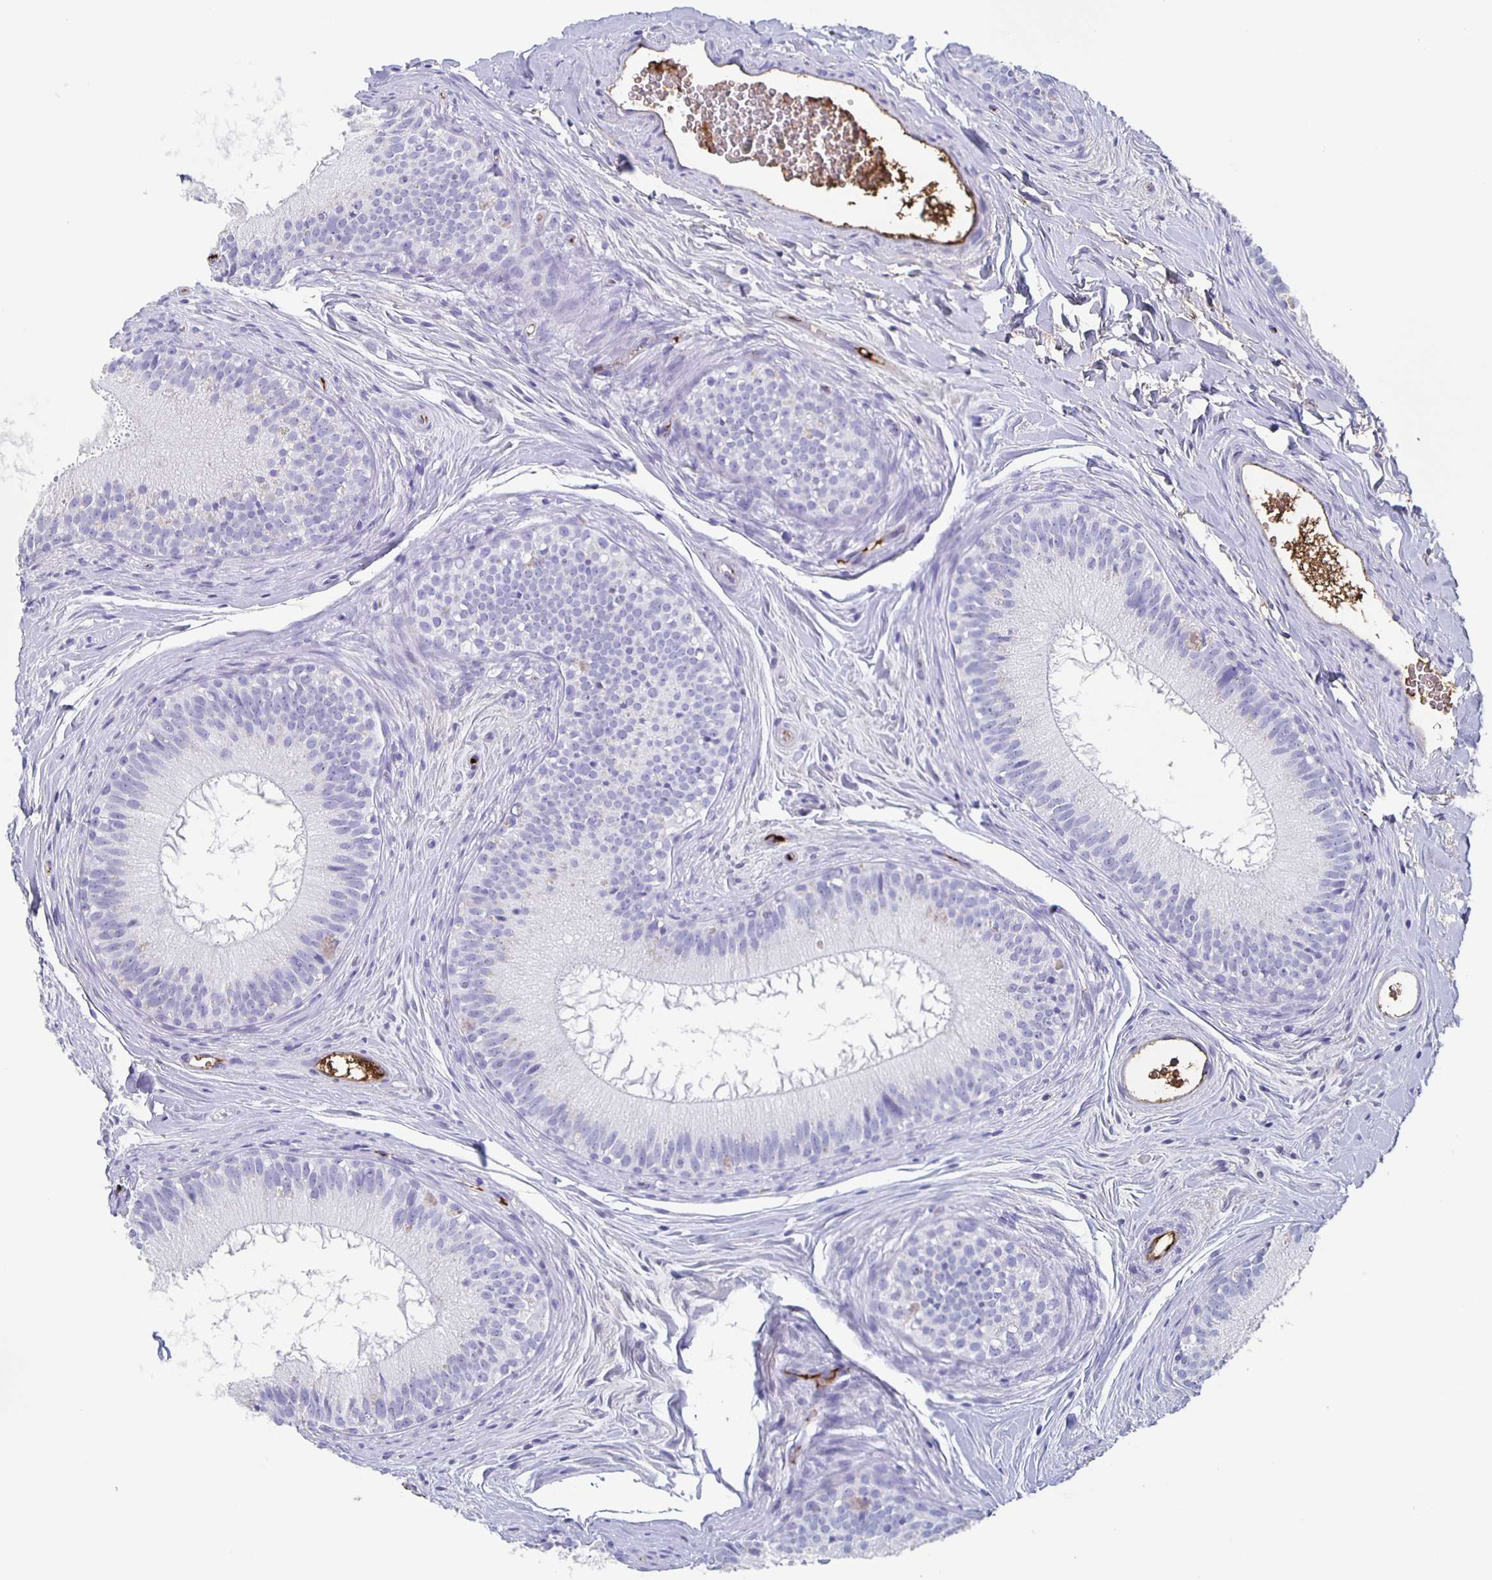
{"staining": {"intensity": "negative", "quantity": "none", "location": "none"}, "tissue": "epididymis", "cell_type": "Glandular cells", "image_type": "normal", "snomed": [{"axis": "morphology", "description": "Normal tissue, NOS"}, {"axis": "topography", "description": "Epididymis"}], "caption": "DAB immunohistochemical staining of benign human epididymis shows no significant staining in glandular cells.", "gene": "FGA", "patient": {"sex": "male", "age": 44}}